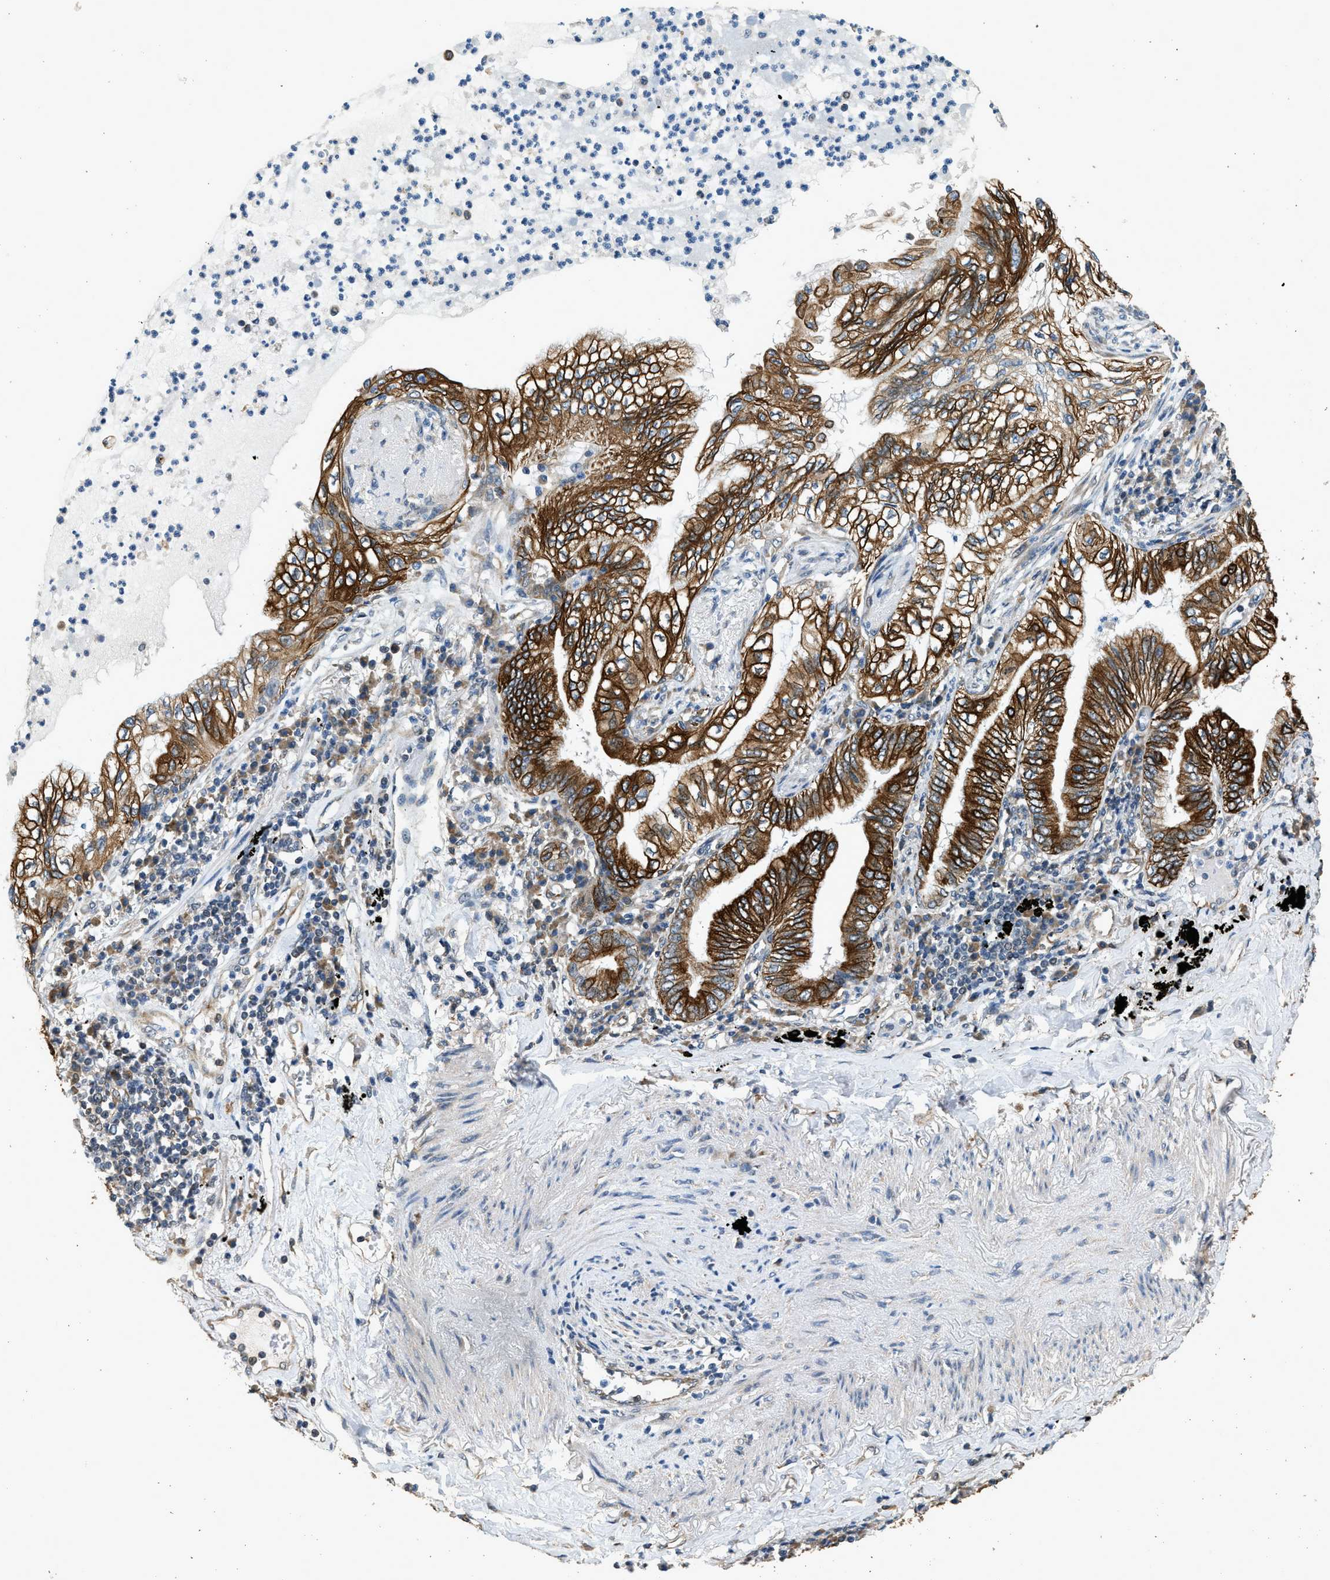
{"staining": {"intensity": "strong", "quantity": ">75%", "location": "cytoplasmic/membranous"}, "tissue": "lung cancer", "cell_type": "Tumor cells", "image_type": "cancer", "snomed": [{"axis": "morphology", "description": "Normal tissue, NOS"}, {"axis": "morphology", "description": "Adenocarcinoma, NOS"}, {"axis": "topography", "description": "Bronchus"}, {"axis": "topography", "description": "Lung"}], "caption": "This photomicrograph demonstrates IHC staining of human lung adenocarcinoma, with high strong cytoplasmic/membranous staining in about >75% of tumor cells.", "gene": "PCLO", "patient": {"sex": "female", "age": 70}}